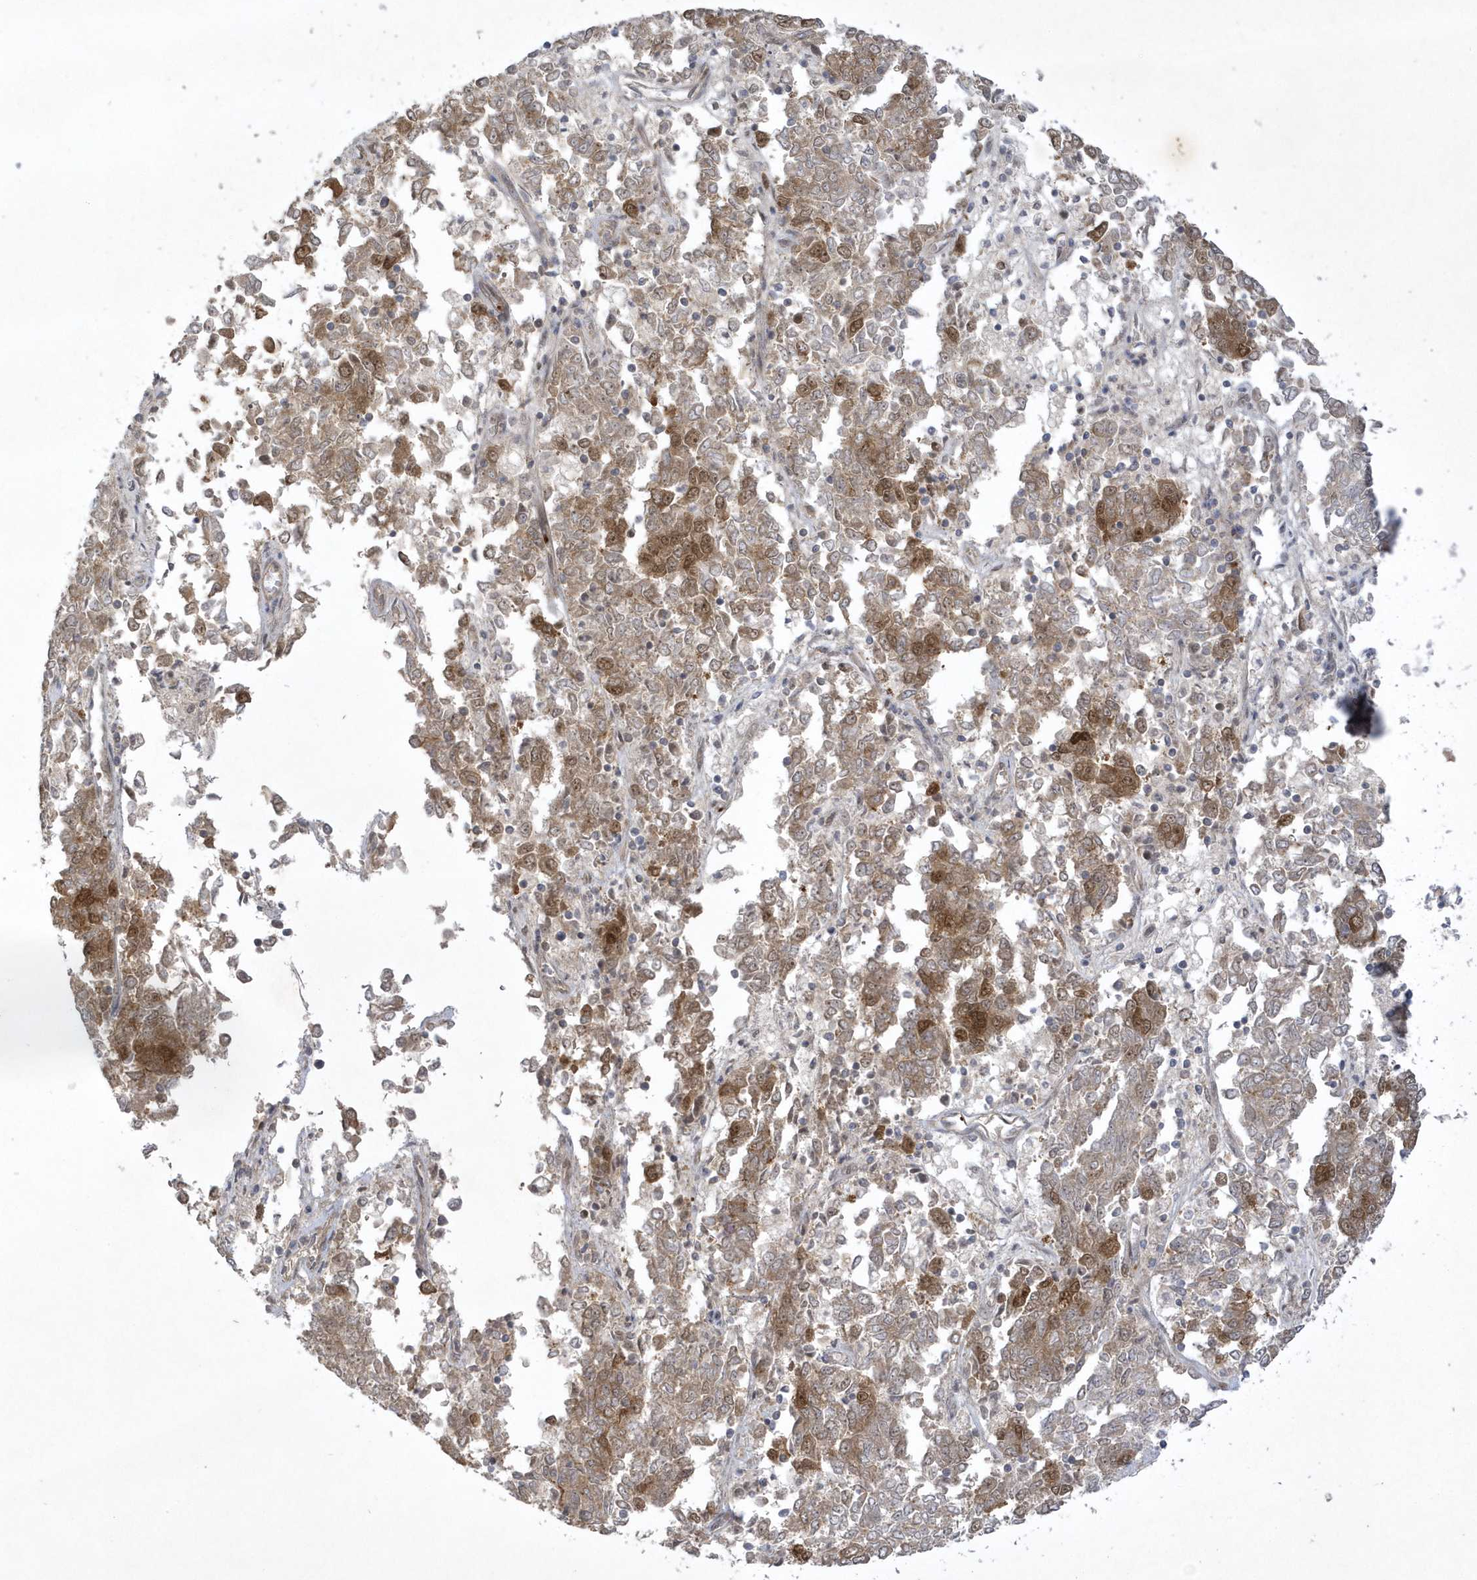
{"staining": {"intensity": "moderate", "quantity": "25%-75%", "location": "cytoplasmic/membranous,nuclear"}, "tissue": "endometrial cancer", "cell_type": "Tumor cells", "image_type": "cancer", "snomed": [{"axis": "morphology", "description": "Adenocarcinoma, NOS"}, {"axis": "topography", "description": "Endometrium"}], "caption": "Immunohistochemical staining of endometrial cancer displays medium levels of moderate cytoplasmic/membranous and nuclear expression in about 25%-75% of tumor cells. The staining is performed using DAB brown chromogen to label protein expression. The nuclei are counter-stained blue using hematoxylin.", "gene": "NAF1", "patient": {"sex": "female", "age": 80}}